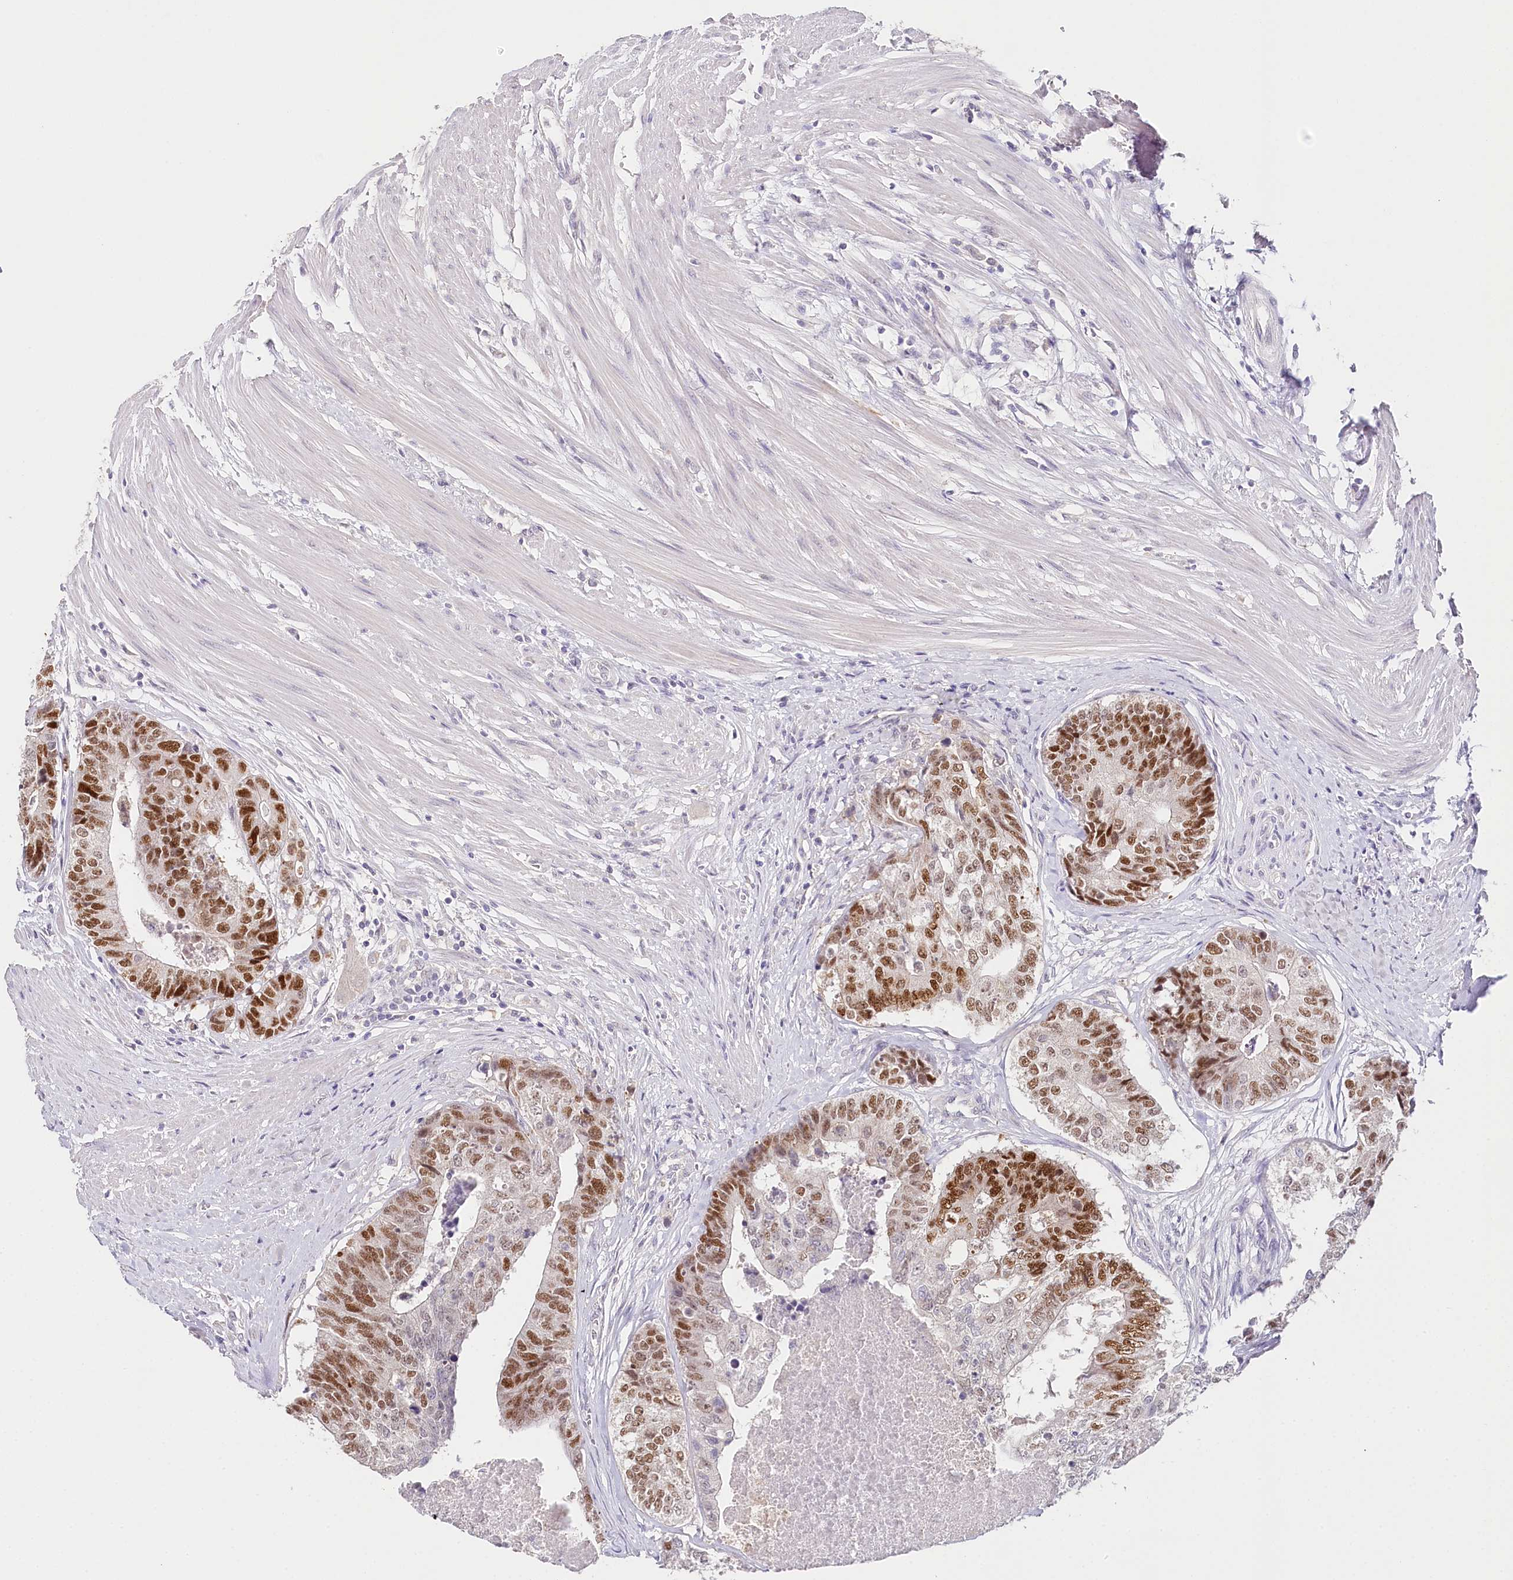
{"staining": {"intensity": "strong", "quantity": ">75%", "location": "nuclear"}, "tissue": "colorectal cancer", "cell_type": "Tumor cells", "image_type": "cancer", "snomed": [{"axis": "morphology", "description": "Adenocarcinoma, NOS"}, {"axis": "topography", "description": "Colon"}], "caption": "Colorectal adenocarcinoma stained for a protein reveals strong nuclear positivity in tumor cells. Ihc stains the protein of interest in brown and the nuclei are stained blue.", "gene": "TP53", "patient": {"sex": "female", "age": 67}}